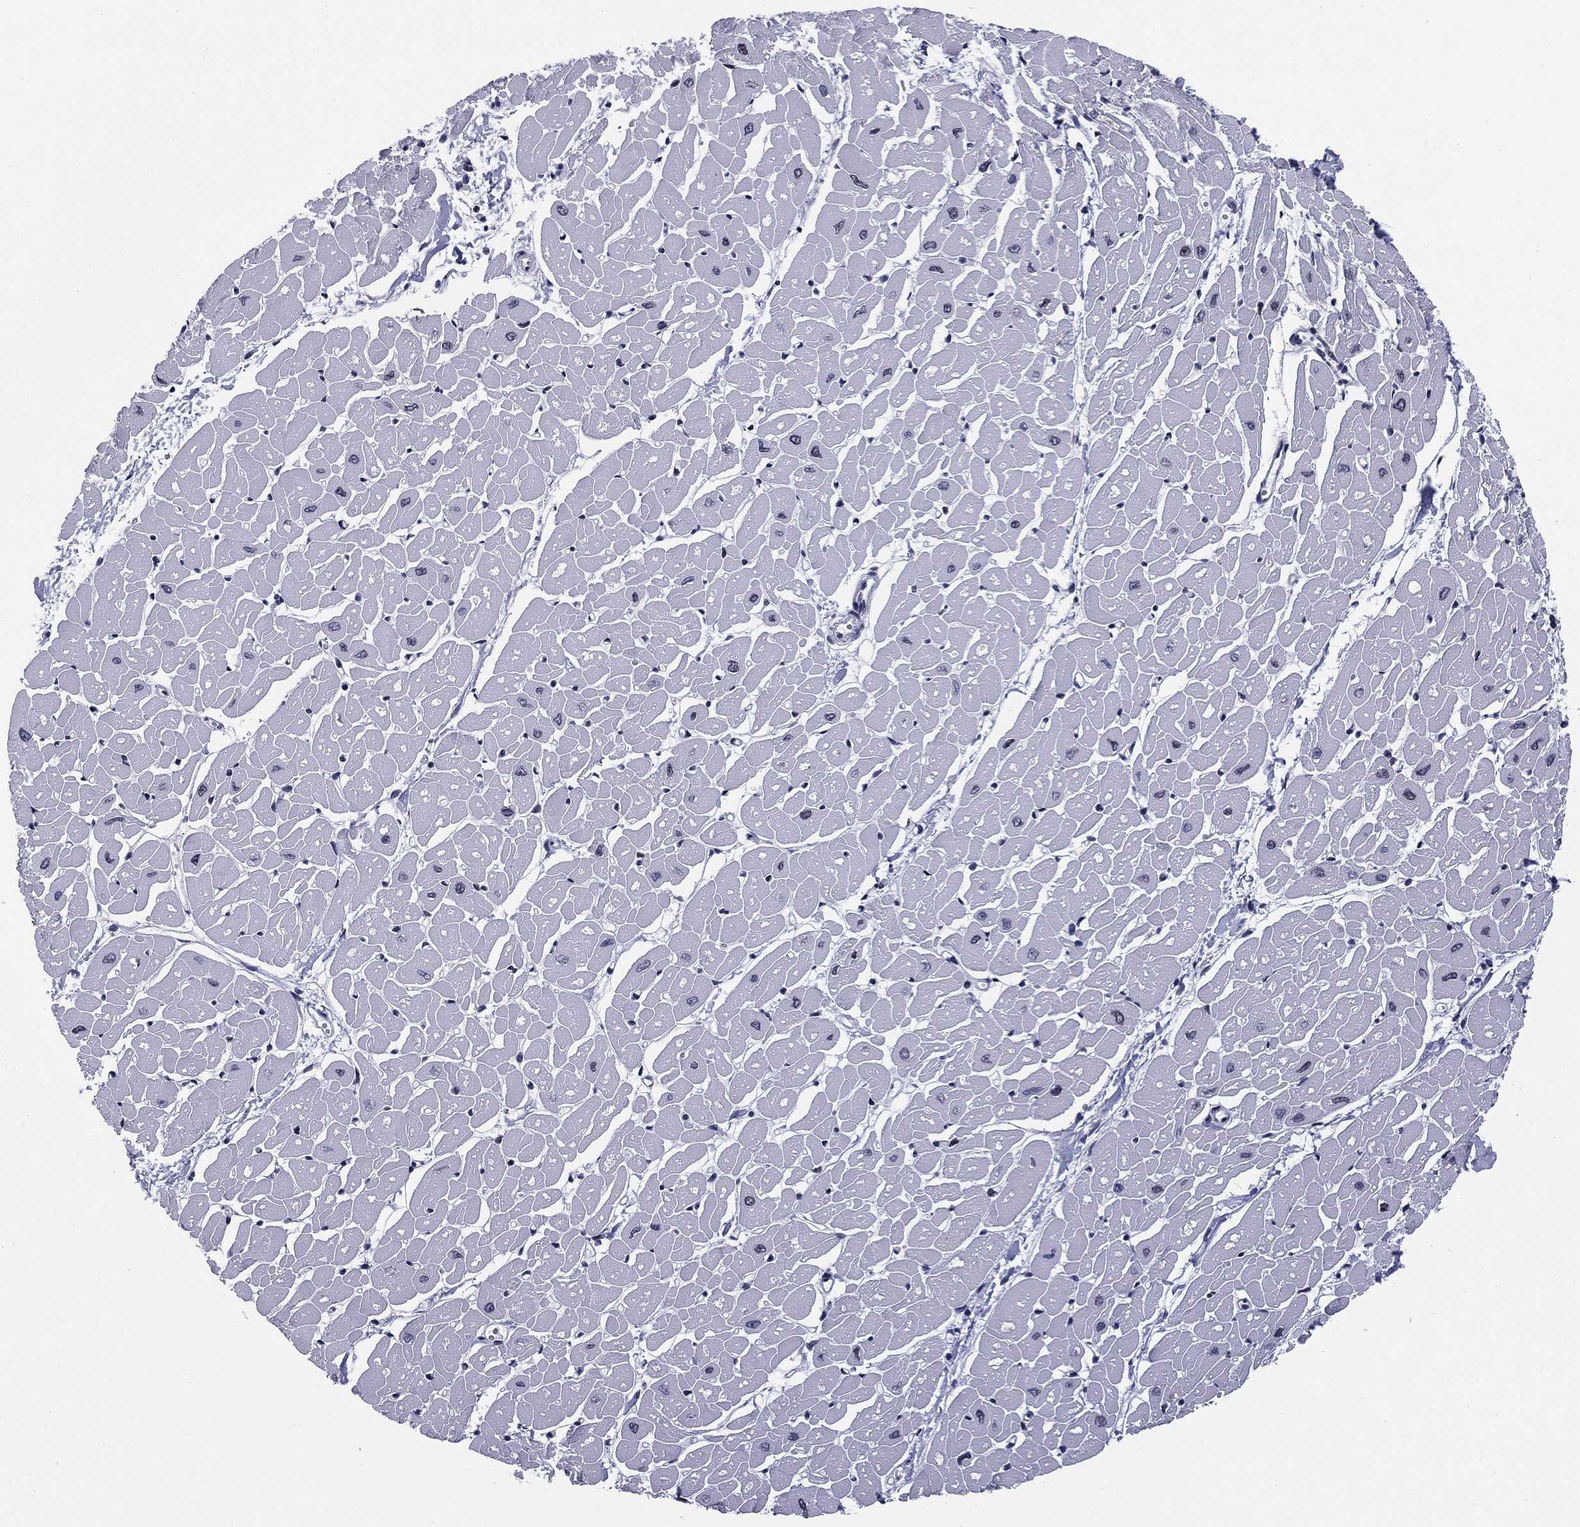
{"staining": {"intensity": "negative", "quantity": "none", "location": "none"}, "tissue": "heart muscle", "cell_type": "Cardiomyocytes", "image_type": "normal", "snomed": [{"axis": "morphology", "description": "Normal tissue, NOS"}, {"axis": "topography", "description": "Heart"}], "caption": "The photomicrograph reveals no significant staining in cardiomyocytes of heart muscle. The staining was performed using DAB (3,3'-diaminobenzidine) to visualize the protein expression in brown, while the nuclei were stained in blue with hematoxylin (Magnification: 20x).", "gene": "CCDC144A", "patient": {"sex": "male", "age": 57}}